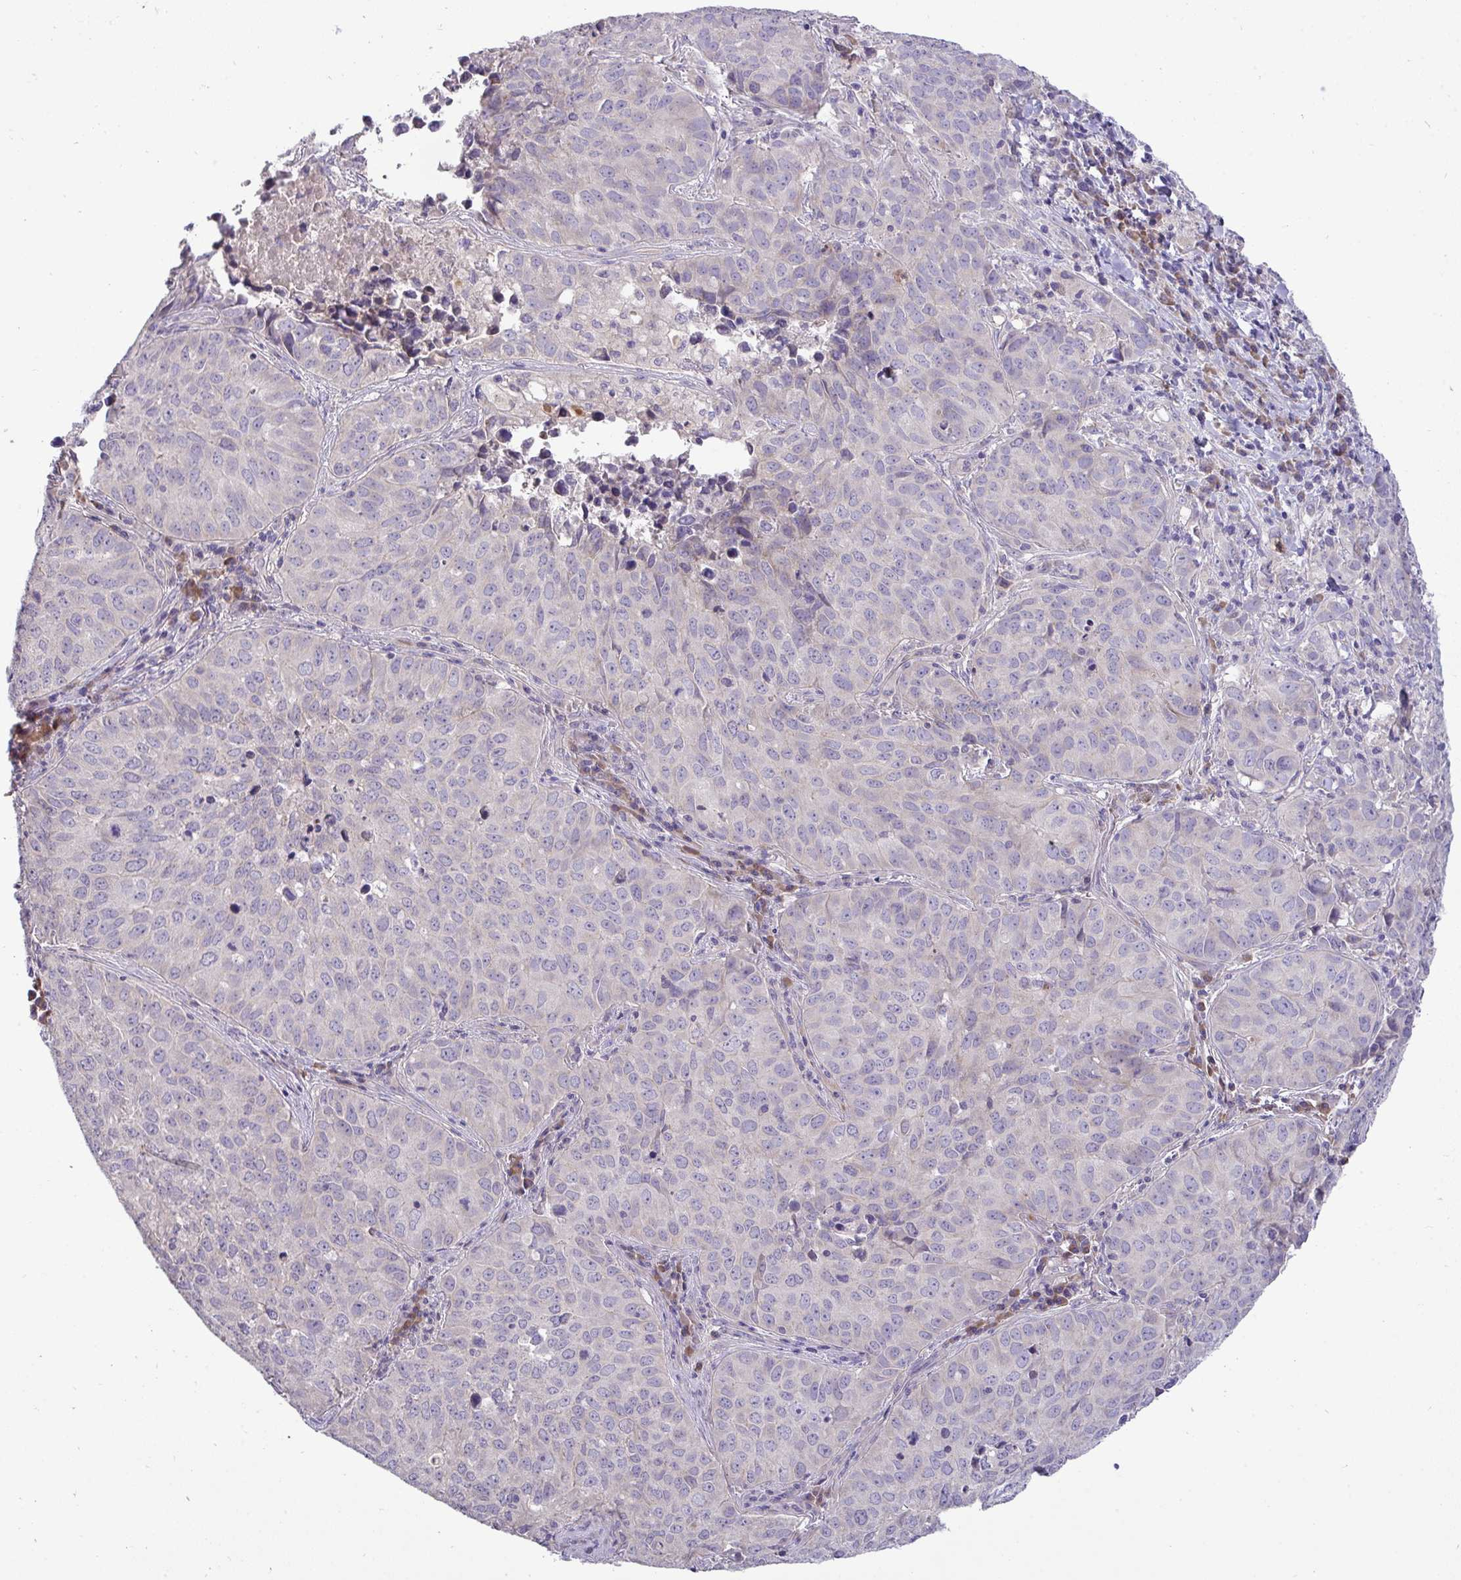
{"staining": {"intensity": "negative", "quantity": "none", "location": "none"}, "tissue": "lung cancer", "cell_type": "Tumor cells", "image_type": "cancer", "snomed": [{"axis": "morphology", "description": "Adenocarcinoma, NOS"}, {"axis": "topography", "description": "Lung"}], "caption": "Micrograph shows no significant protein expression in tumor cells of lung cancer (adenocarcinoma).", "gene": "ZNF581", "patient": {"sex": "female", "age": 50}}